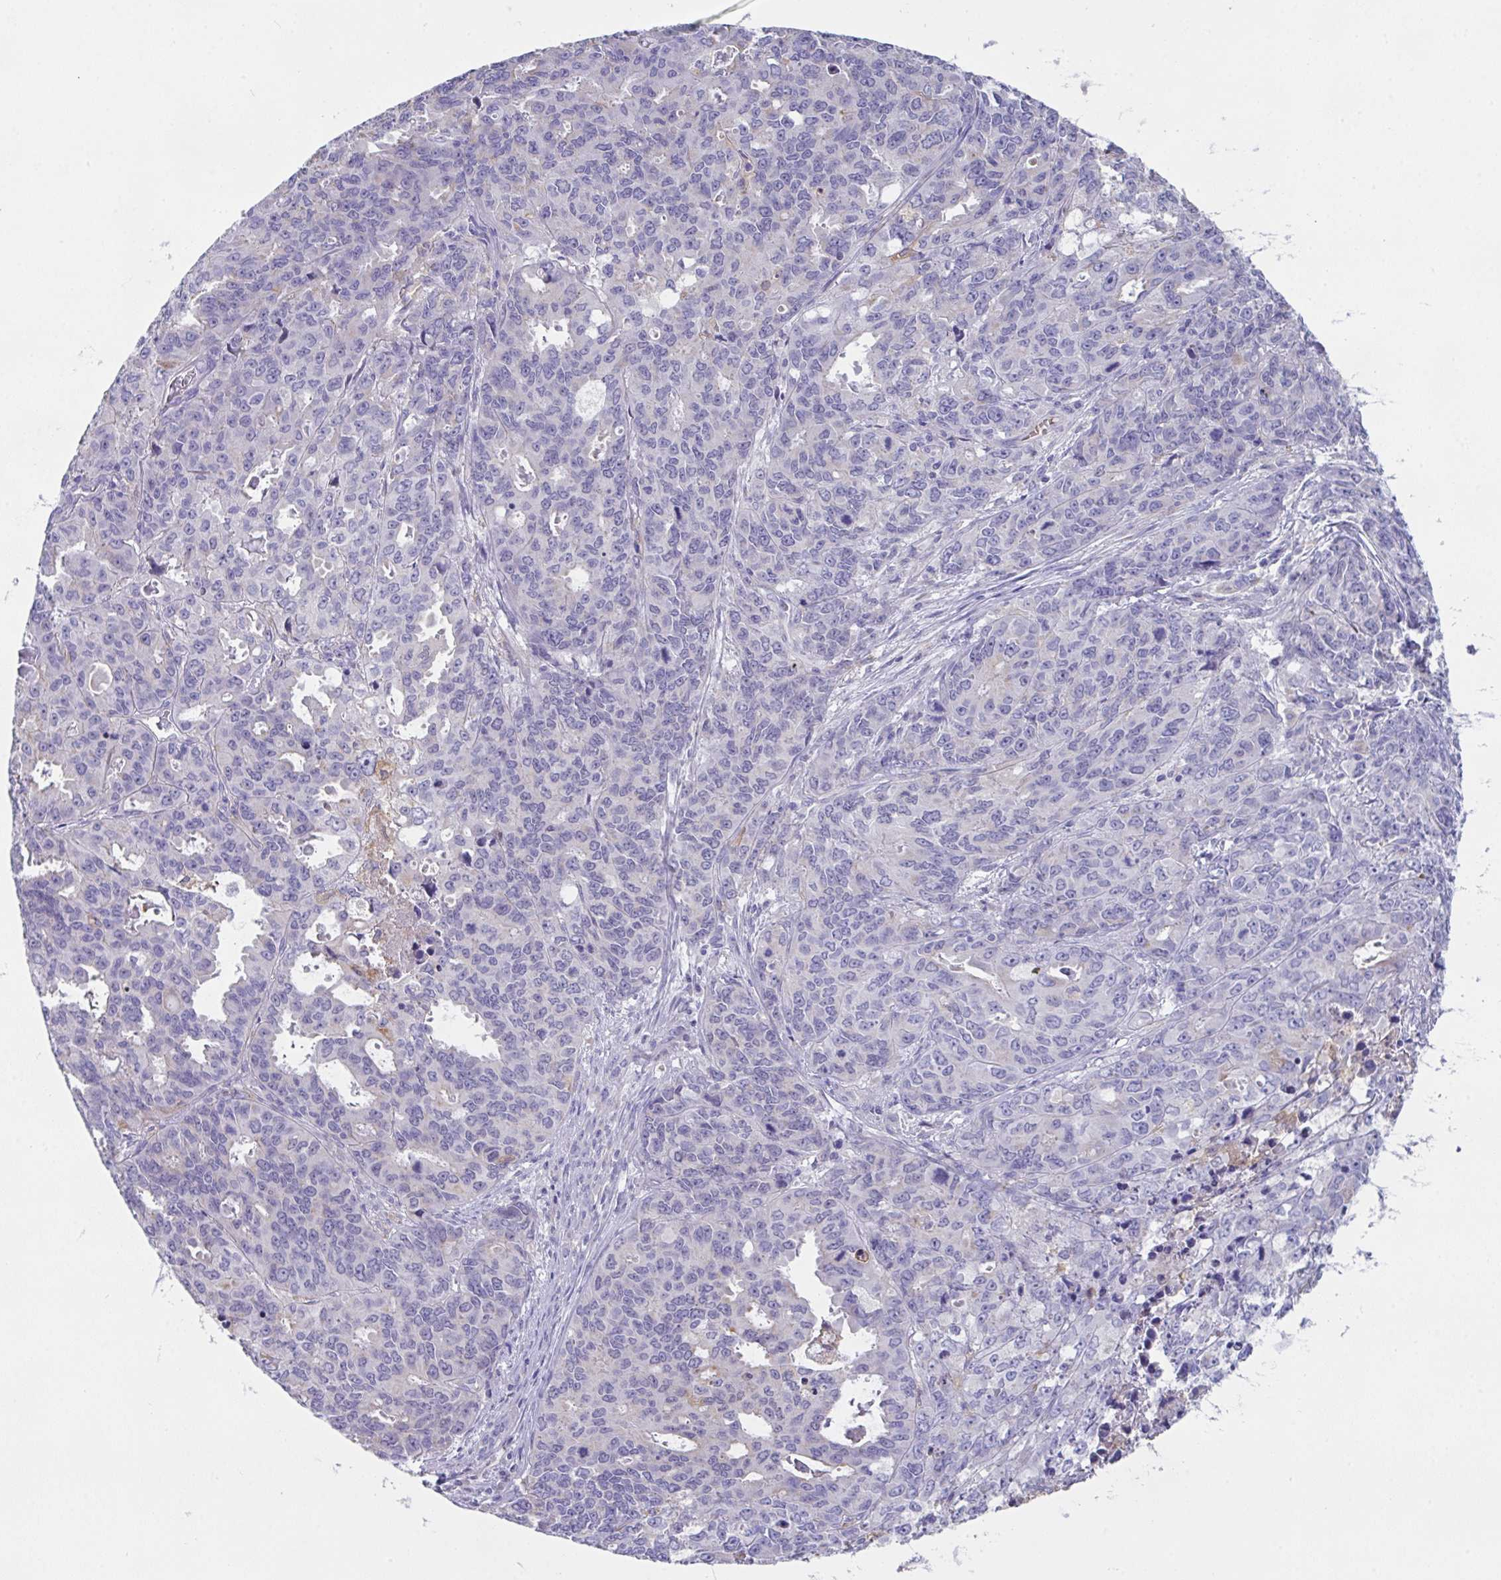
{"staining": {"intensity": "negative", "quantity": "none", "location": "none"}, "tissue": "endometrial cancer", "cell_type": "Tumor cells", "image_type": "cancer", "snomed": [{"axis": "morphology", "description": "Adenocarcinoma, NOS"}, {"axis": "topography", "description": "Uterus"}], "caption": "This is an immunohistochemistry (IHC) micrograph of human endometrial adenocarcinoma. There is no expression in tumor cells.", "gene": "TFAP2C", "patient": {"sex": "female", "age": 79}}